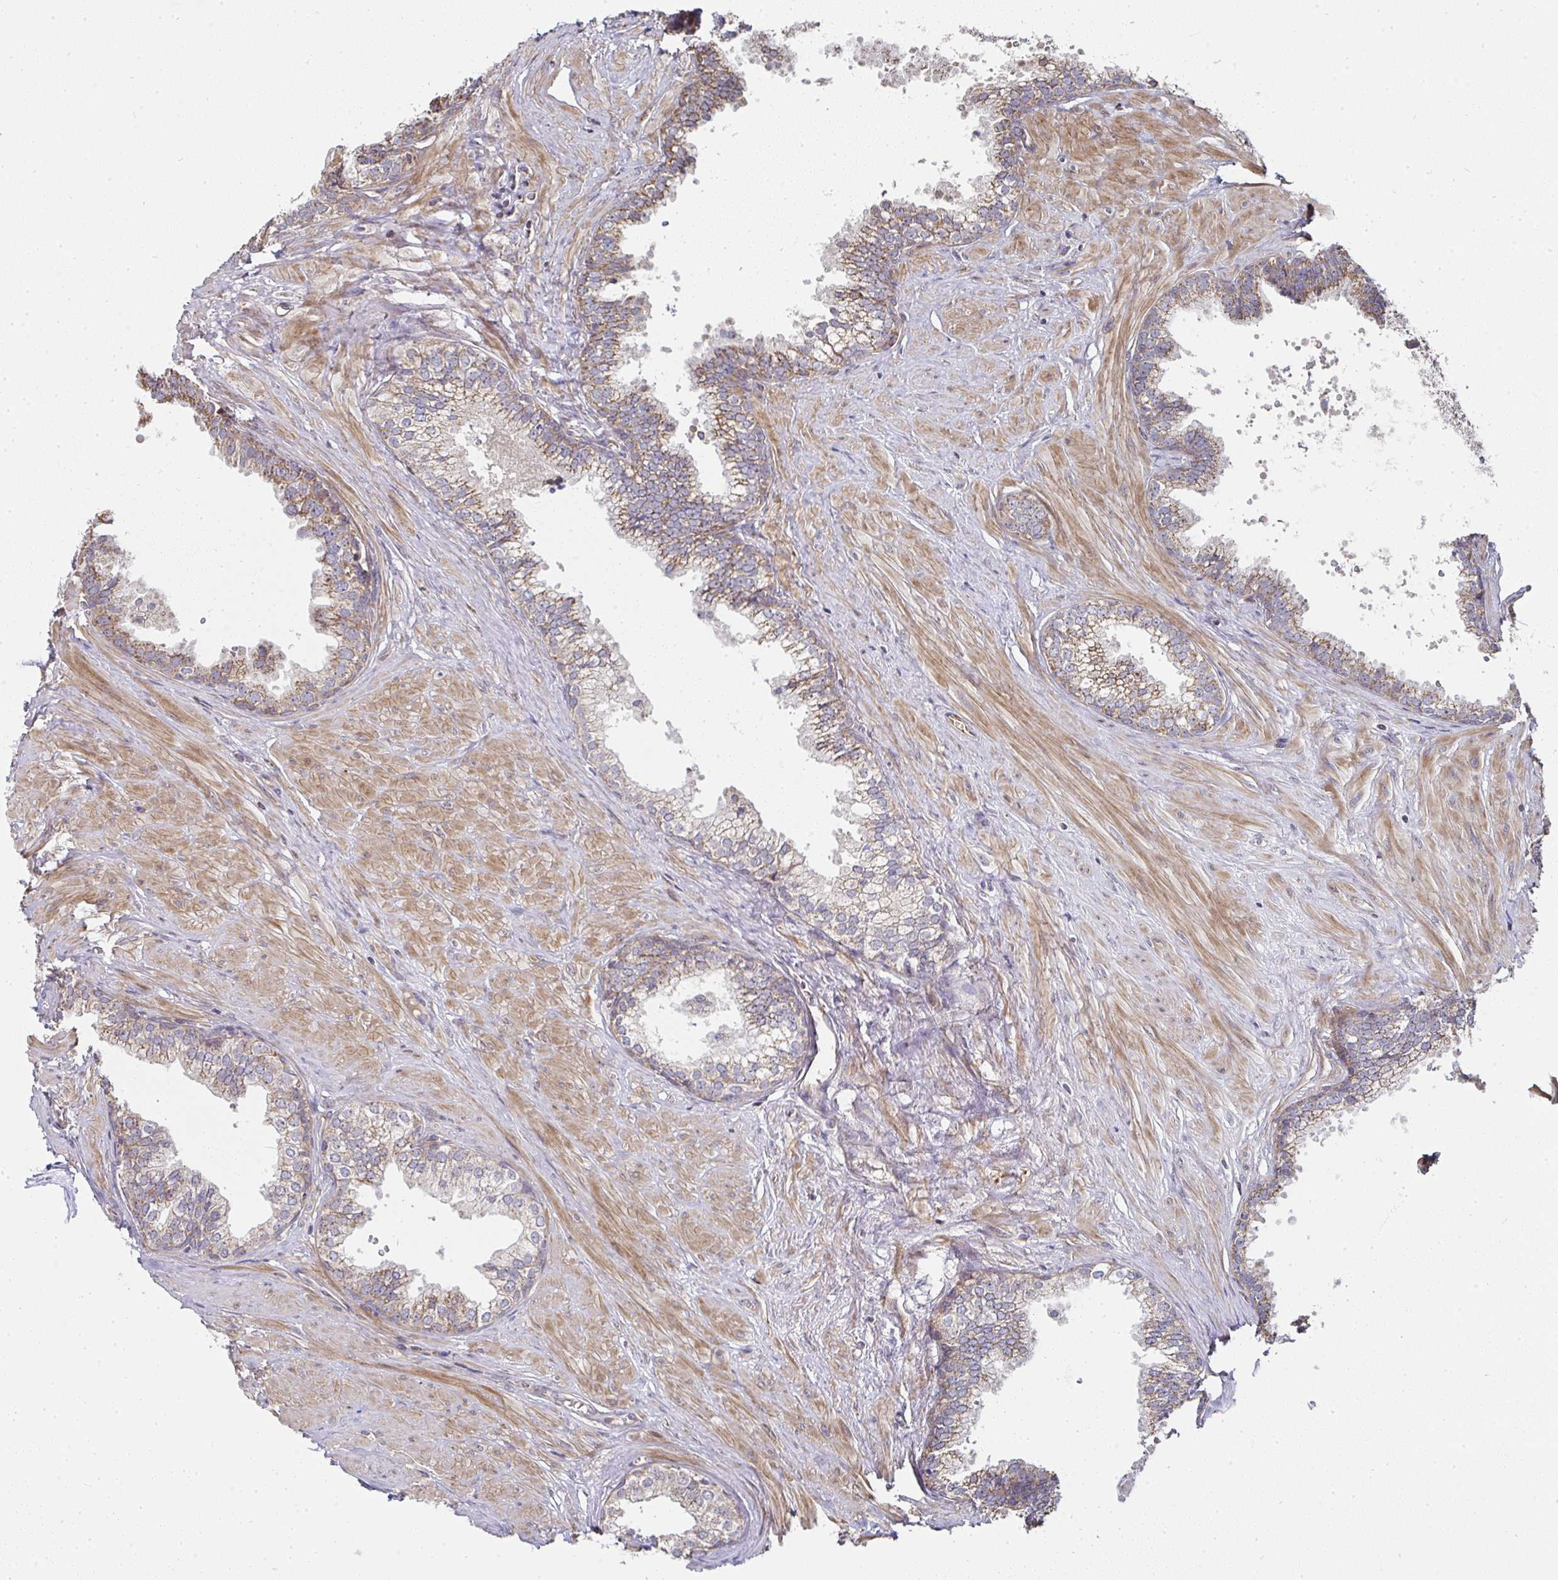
{"staining": {"intensity": "moderate", "quantity": "25%-75%", "location": "cytoplasmic/membranous"}, "tissue": "prostate", "cell_type": "Glandular cells", "image_type": "normal", "snomed": [{"axis": "morphology", "description": "Normal tissue, NOS"}, {"axis": "topography", "description": "Prostate"}, {"axis": "topography", "description": "Peripheral nerve tissue"}], "caption": "Immunohistochemical staining of benign human prostate demonstrates moderate cytoplasmic/membranous protein staining in about 25%-75% of glandular cells. Immunohistochemistry stains the protein in brown and the nuclei are stained blue.", "gene": "AGTPBP1", "patient": {"sex": "male", "age": 55}}